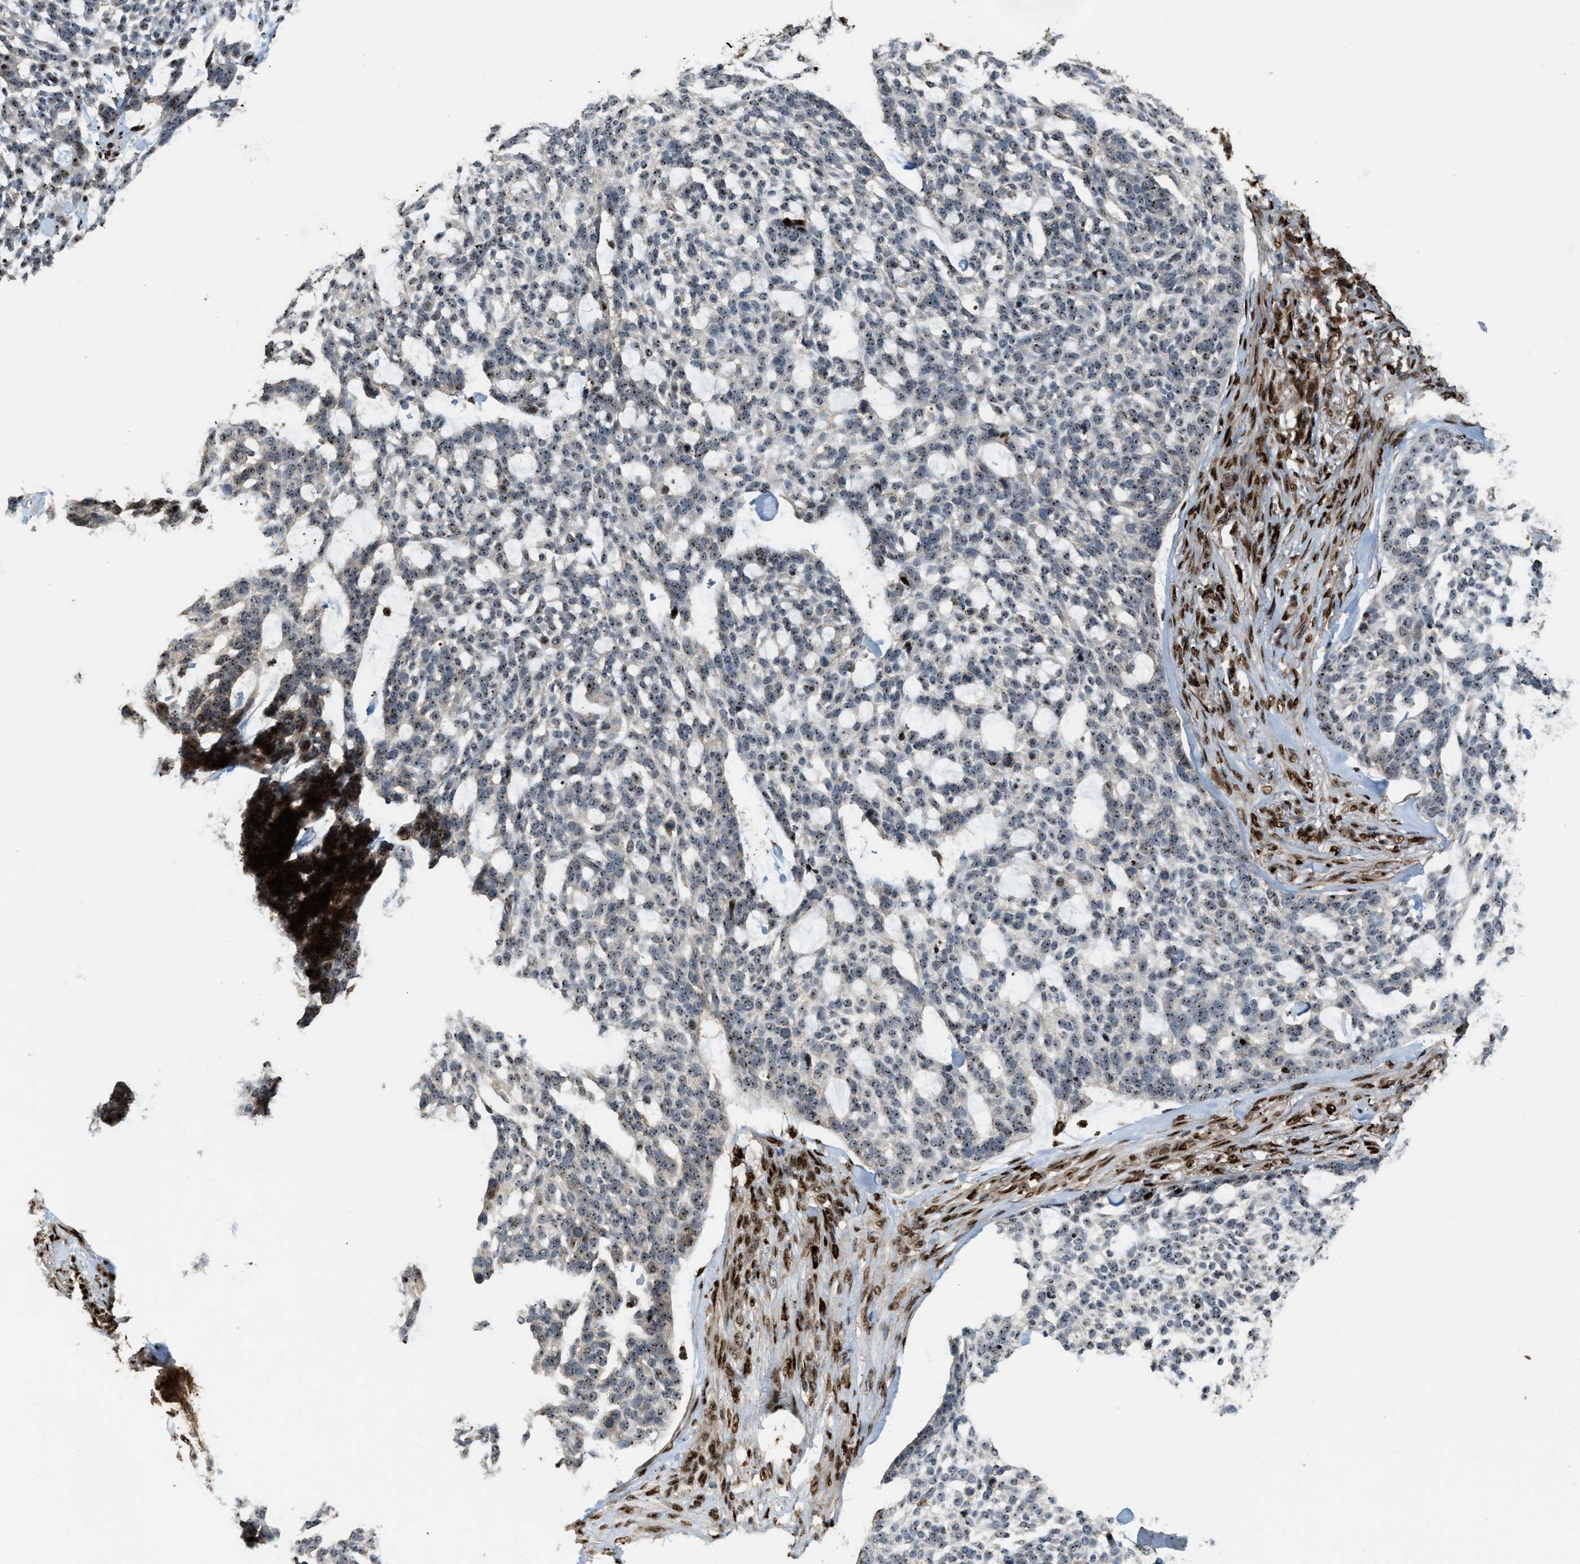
{"staining": {"intensity": "moderate", "quantity": ">75%", "location": "nuclear"}, "tissue": "skin cancer", "cell_type": "Tumor cells", "image_type": "cancer", "snomed": [{"axis": "morphology", "description": "Basal cell carcinoma"}, {"axis": "topography", "description": "Skin"}], "caption": "Protein staining of skin basal cell carcinoma tissue displays moderate nuclear expression in about >75% of tumor cells.", "gene": "ZNF687", "patient": {"sex": "female", "age": 64}}